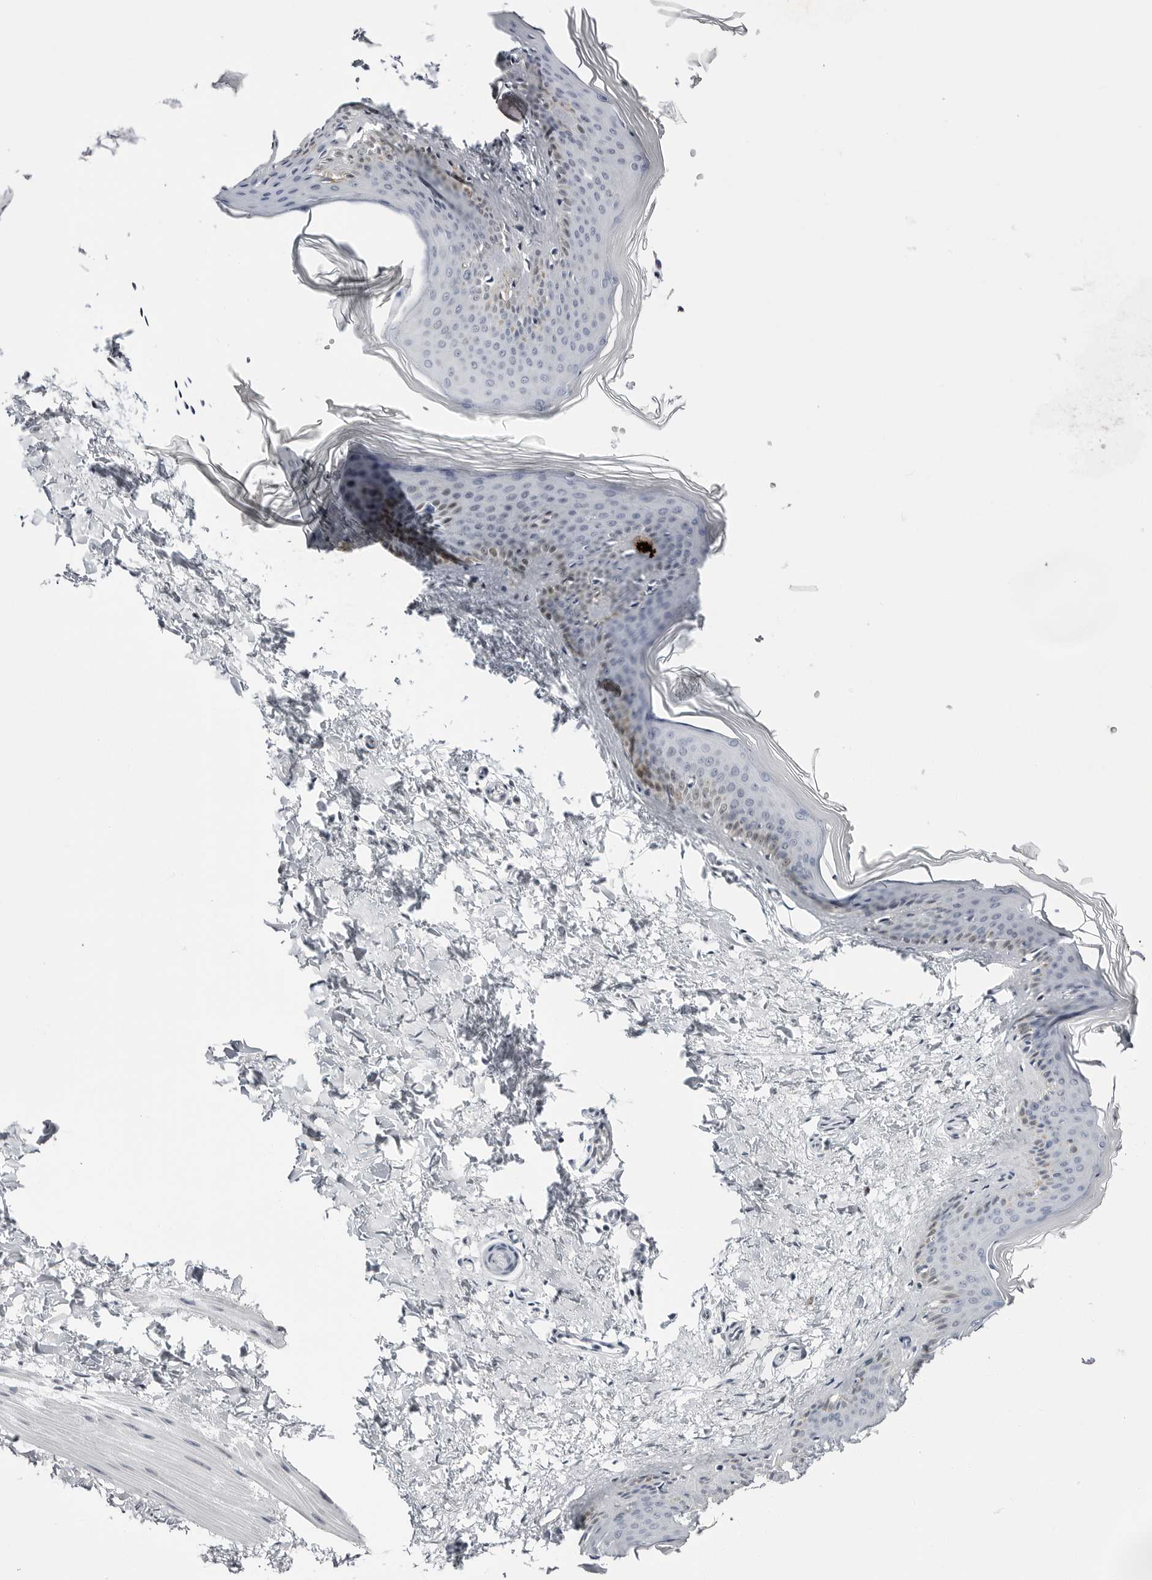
{"staining": {"intensity": "negative", "quantity": "none", "location": "none"}, "tissue": "skin", "cell_type": "Fibroblasts", "image_type": "normal", "snomed": [{"axis": "morphology", "description": "Normal tissue, NOS"}, {"axis": "topography", "description": "Skin"}], "caption": "High power microscopy photomicrograph of an IHC histopathology image of normal skin, revealing no significant expression in fibroblasts. (DAB (3,3'-diaminobenzidine) IHC visualized using brightfield microscopy, high magnification).", "gene": "VEZF1", "patient": {"sex": "female", "age": 27}}